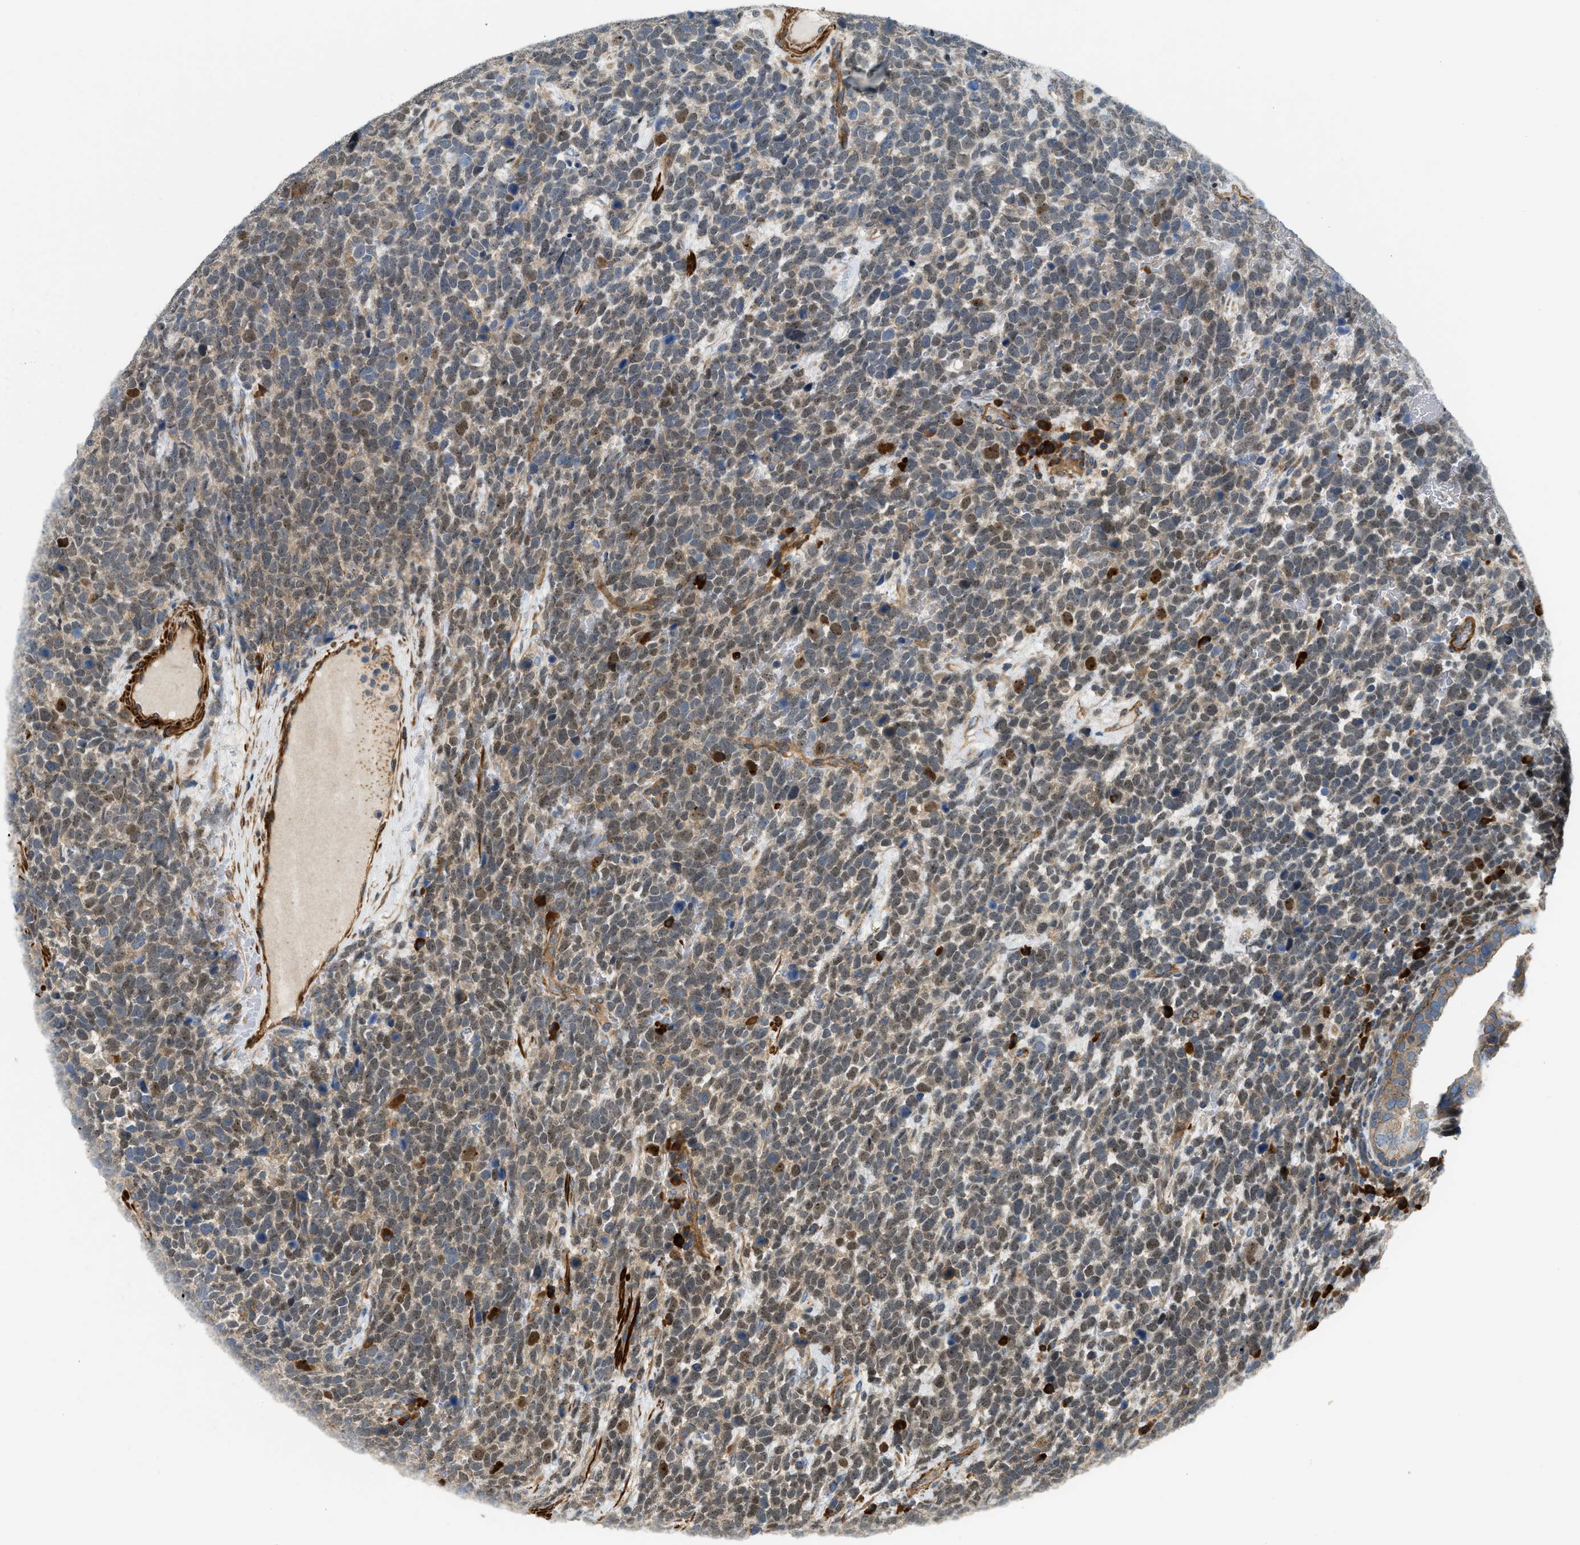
{"staining": {"intensity": "moderate", "quantity": "25%-75%", "location": "cytoplasmic/membranous,nuclear"}, "tissue": "urothelial cancer", "cell_type": "Tumor cells", "image_type": "cancer", "snomed": [{"axis": "morphology", "description": "Urothelial carcinoma, High grade"}, {"axis": "topography", "description": "Urinary bladder"}], "caption": "The photomicrograph demonstrates staining of high-grade urothelial carcinoma, revealing moderate cytoplasmic/membranous and nuclear protein staining (brown color) within tumor cells.", "gene": "BTN3A2", "patient": {"sex": "female", "age": 82}}